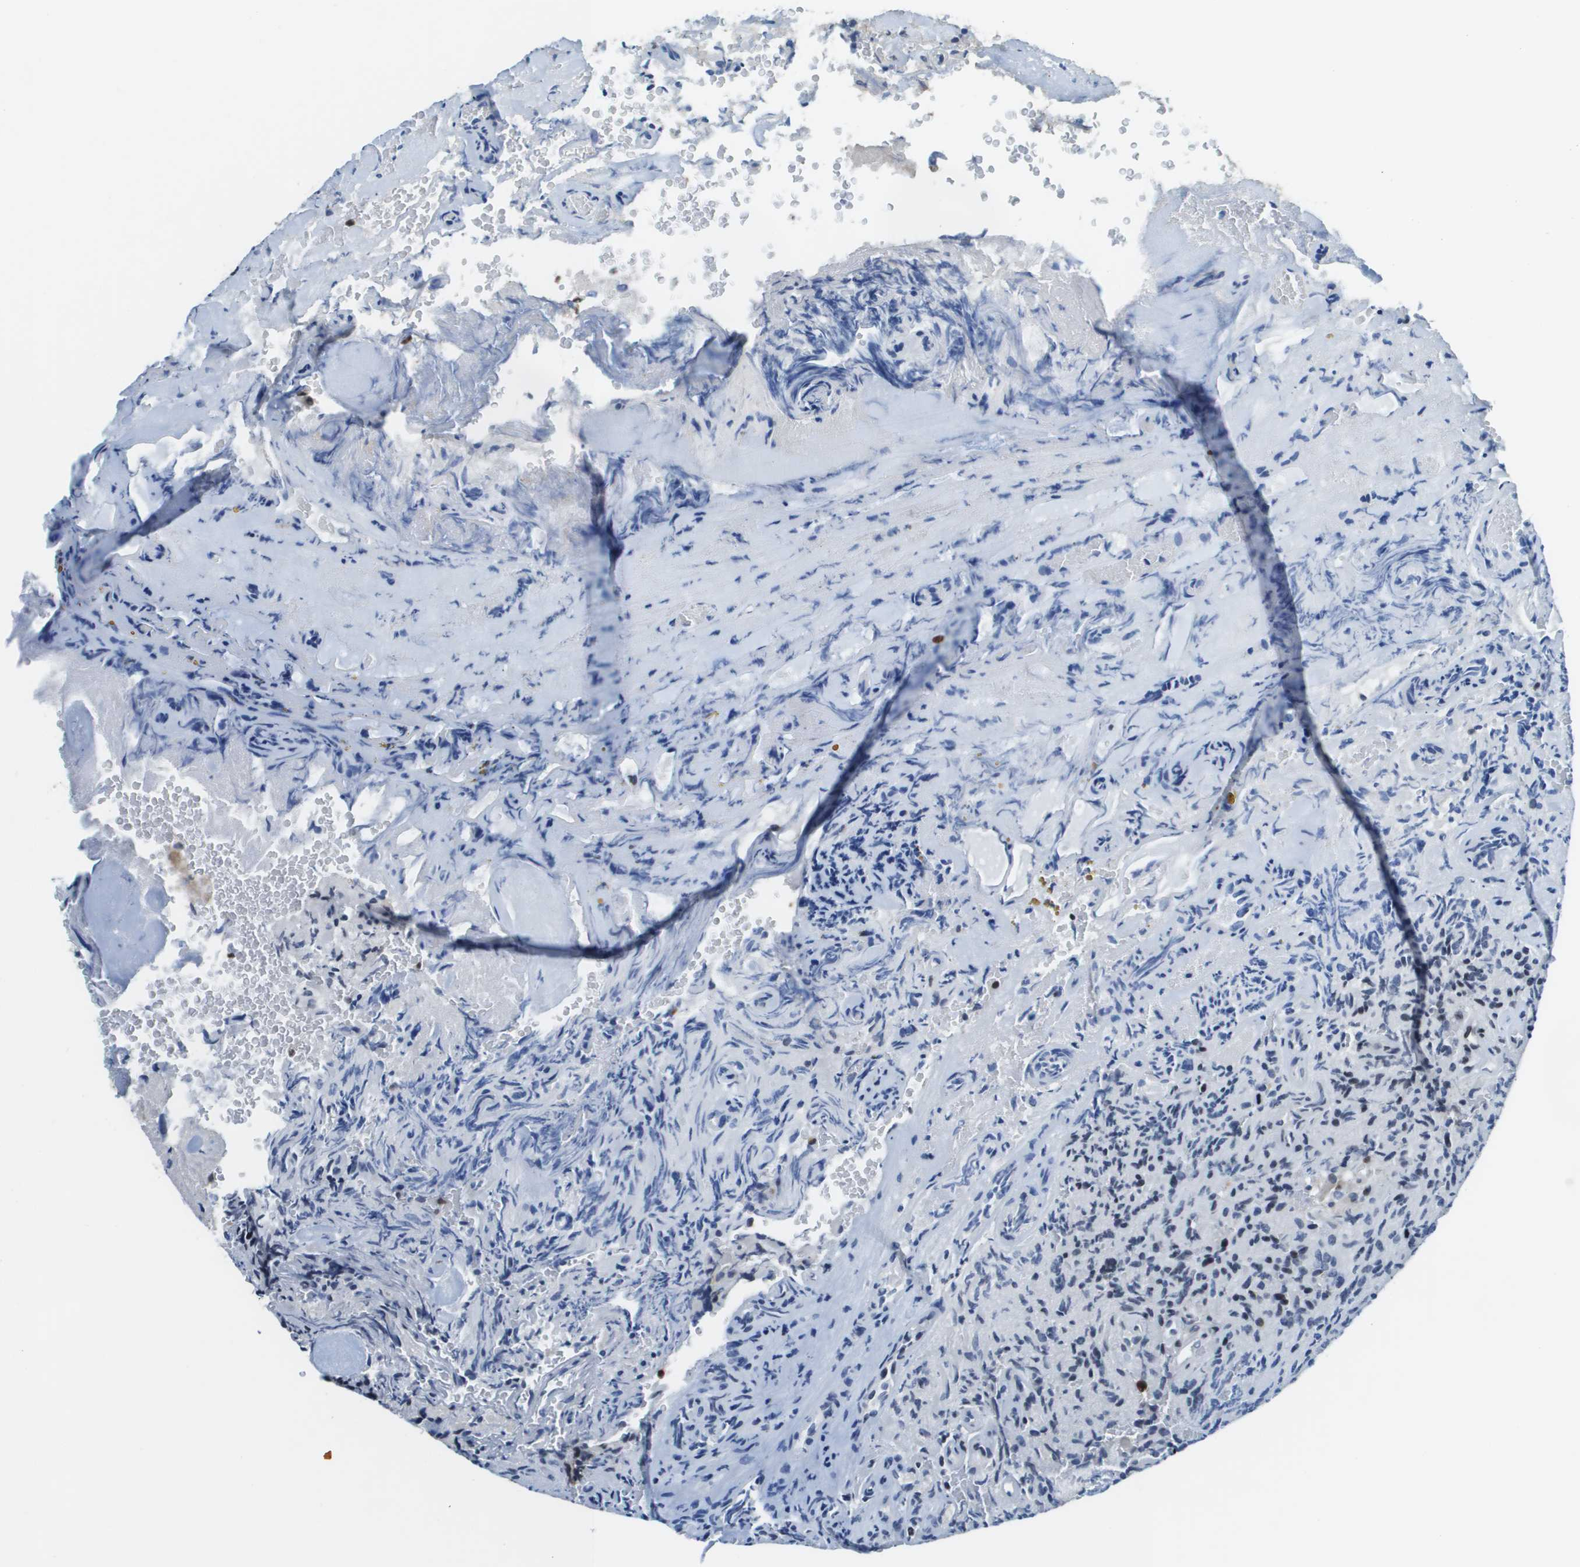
{"staining": {"intensity": "weak", "quantity": "<25%", "location": "cytoplasmic/membranous"}, "tissue": "glioma", "cell_type": "Tumor cells", "image_type": "cancer", "snomed": [{"axis": "morphology", "description": "Glioma, malignant, High grade"}, {"axis": "topography", "description": "Brain"}], "caption": "Immunohistochemical staining of malignant high-grade glioma shows no significant positivity in tumor cells.", "gene": "ESYT1", "patient": {"sex": "male", "age": 71}}